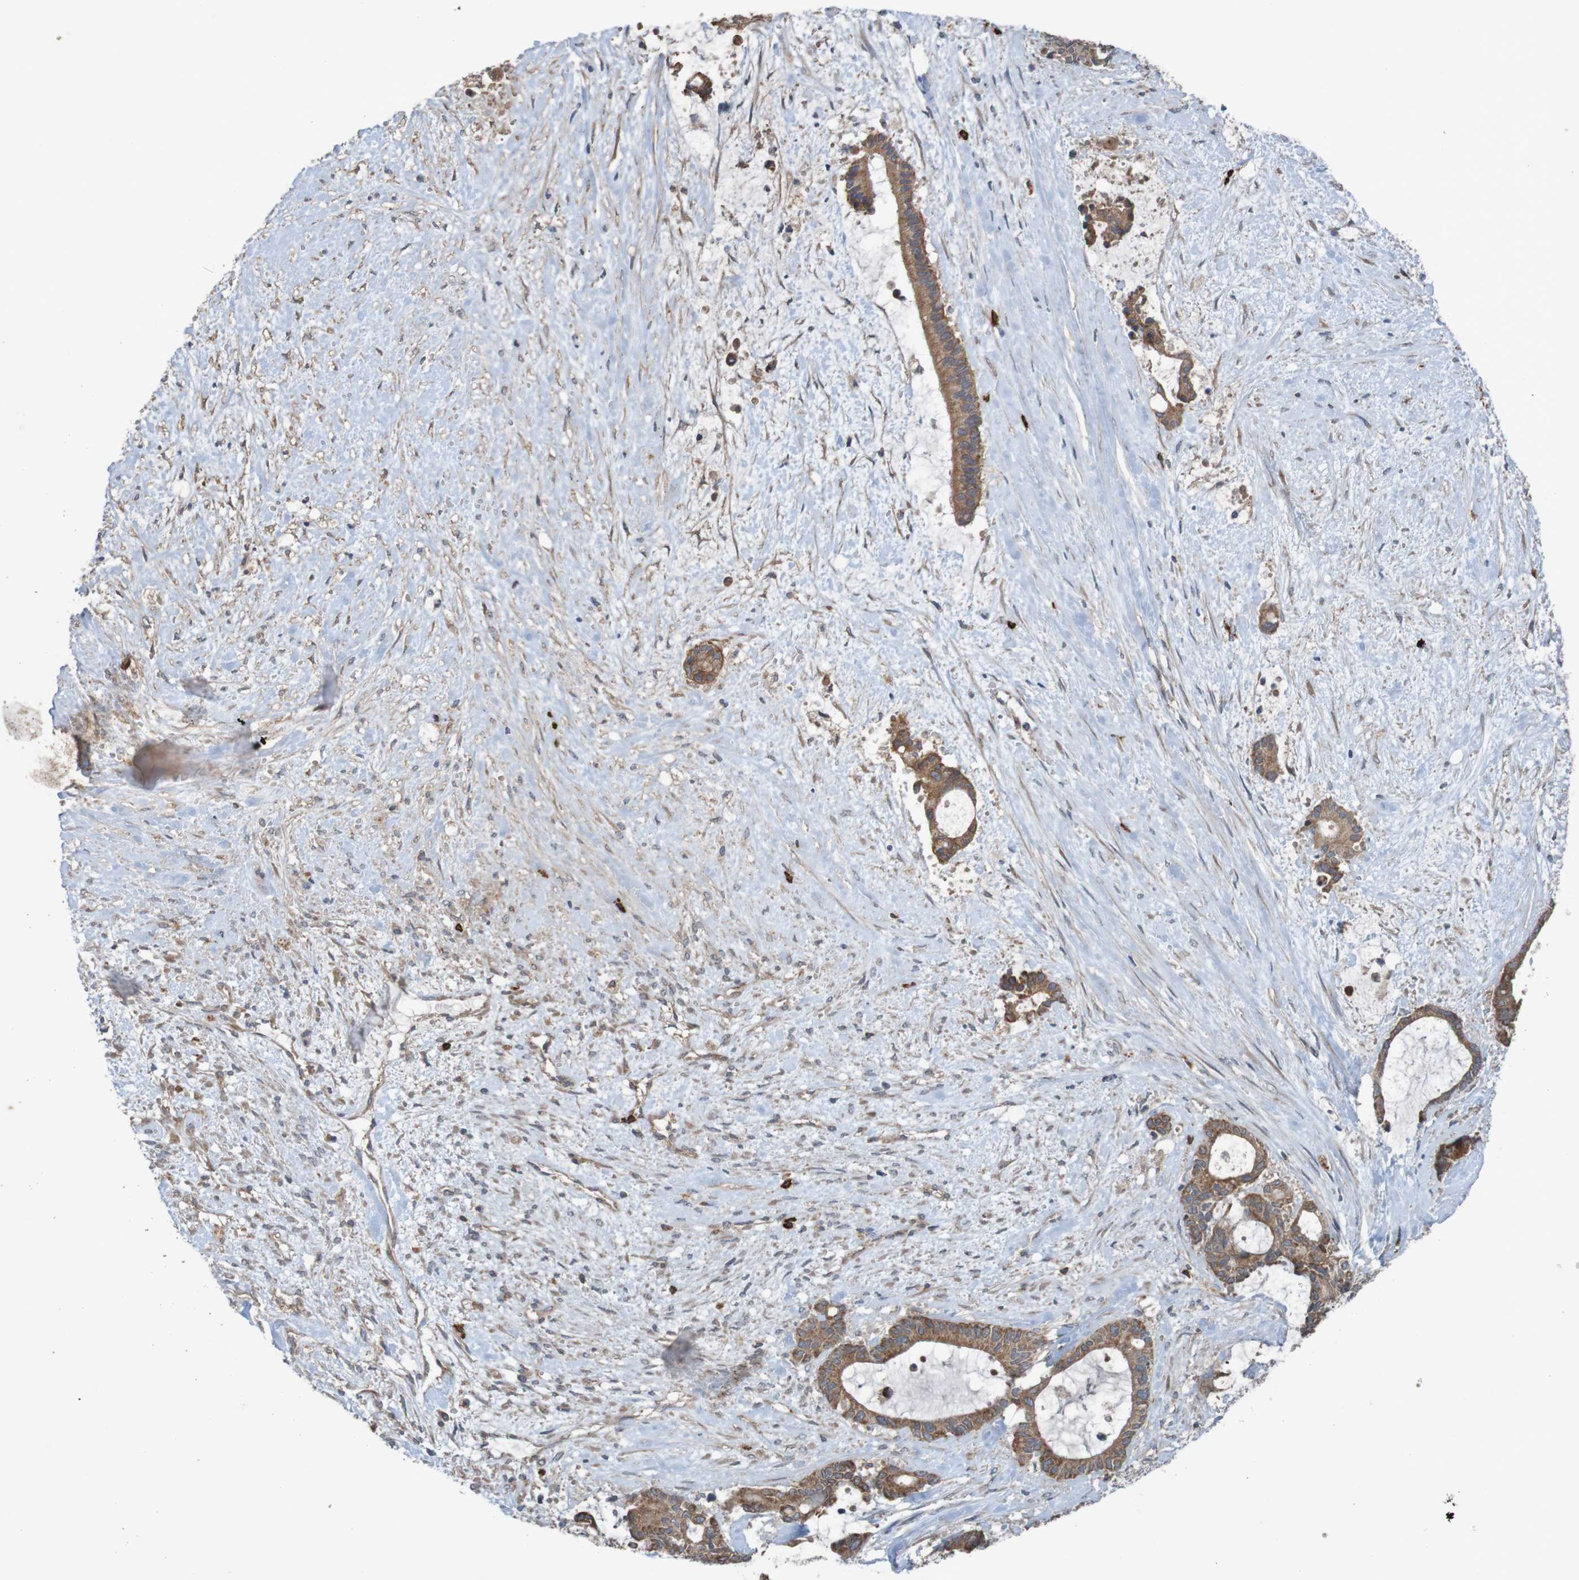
{"staining": {"intensity": "moderate", "quantity": ">75%", "location": "cytoplasmic/membranous"}, "tissue": "liver cancer", "cell_type": "Tumor cells", "image_type": "cancer", "snomed": [{"axis": "morphology", "description": "Normal tissue, NOS"}, {"axis": "morphology", "description": "Cholangiocarcinoma"}, {"axis": "topography", "description": "Liver"}, {"axis": "topography", "description": "Peripheral nerve tissue"}], "caption": "The photomicrograph exhibits a brown stain indicating the presence of a protein in the cytoplasmic/membranous of tumor cells in cholangiocarcinoma (liver).", "gene": "B3GAT2", "patient": {"sex": "female", "age": 73}}